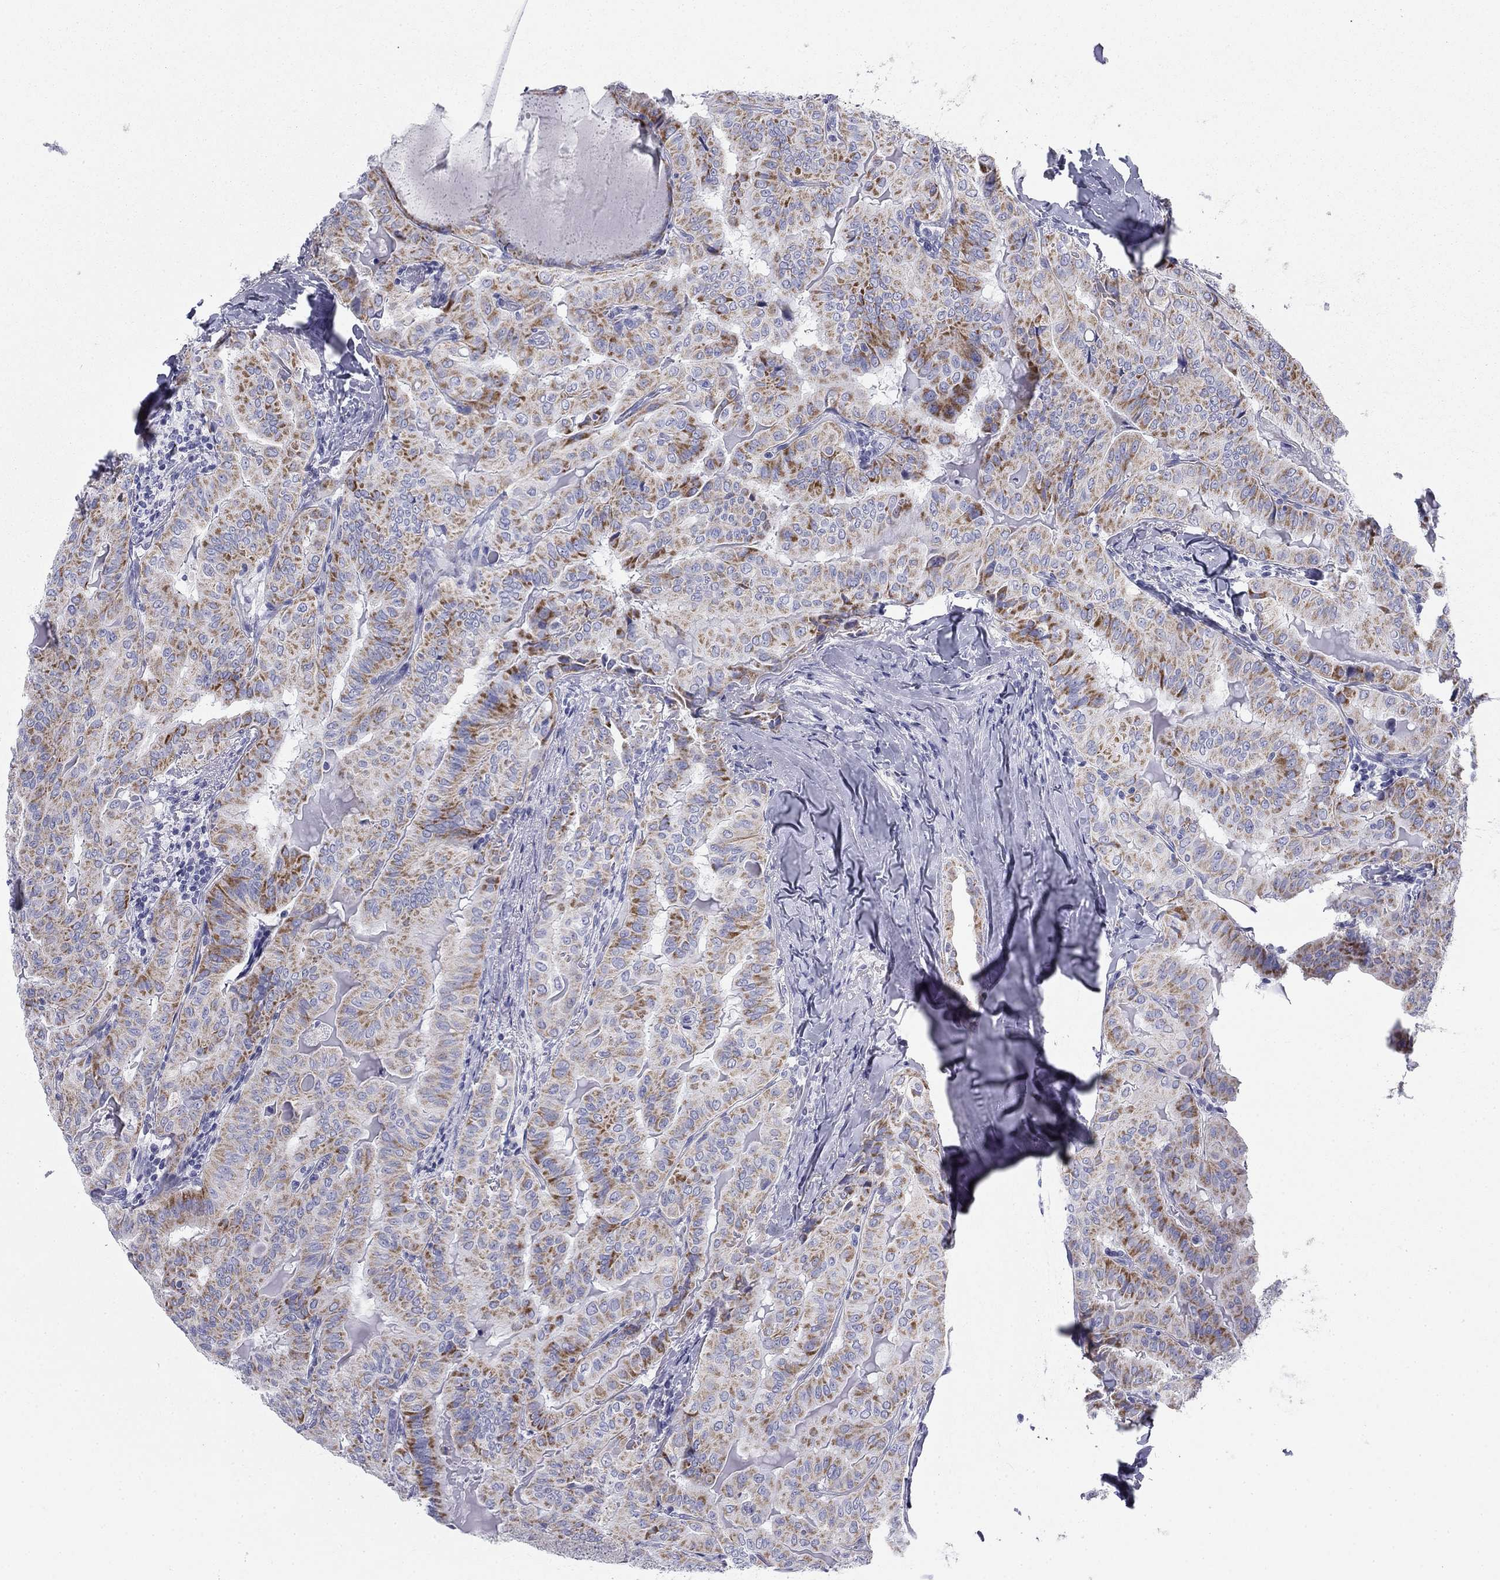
{"staining": {"intensity": "moderate", "quantity": "25%-75%", "location": "cytoplasmic/membranous"}, "tissue": "thyroid cancer", "cell_type": "Tumor cells", "image_type": "cancer", "snomed": [{"axis": "morphology", "description": "Papillary adenocarcinoma, NOS"}, {"axis": "topography", "description": "Thyroid gland"}], "caption": "Thyroid papillary adenocarcinoma stained with a protein marker exhibits moderate staining in tumor cells.", "gene": "ZP2", "patient": {"sex": "female", "age": 68}}